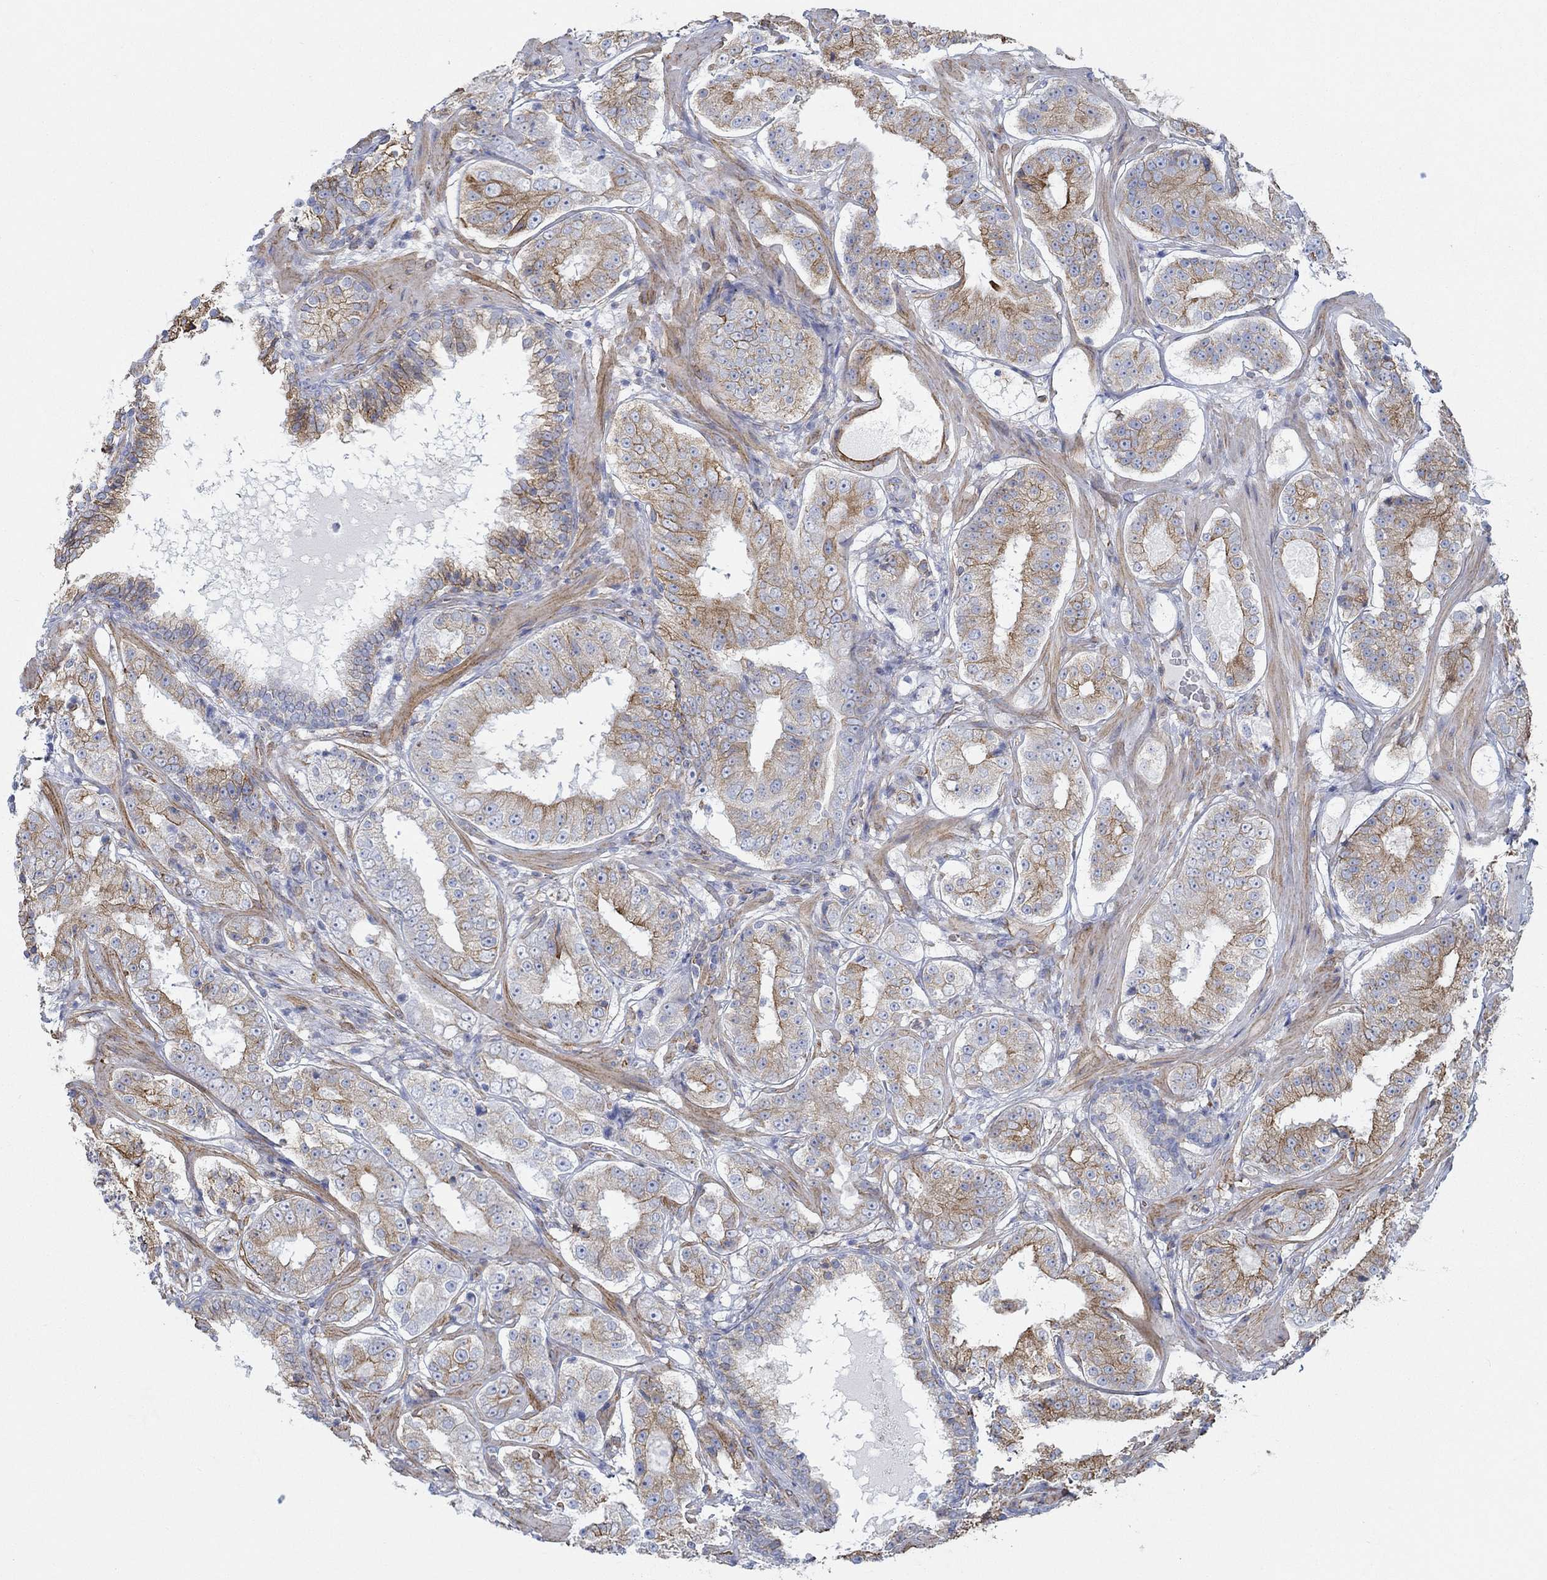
{"staining": {"intensity": "strong", "quantity": "<25%", "location": "cytoplasmic/membranous"}, "tissue": "prostate cancer", "cell_type": "Tumor cells", "image_type": "cancer", "snomed": [{"axis": "morphology", "description": "Adenocarcinoma, Low grade"}, {"axis": "topography", "description": "Prostate"}], "caption": "DAB (3,3'-diaminobenzidine) immunohistochemical staining of human prostate cancer reveals strong cytoplasmic/membranous protein expression in about <25% of tumor cells.", "gene": "STC2", "patient": {"sex": "male", "age": 60}}